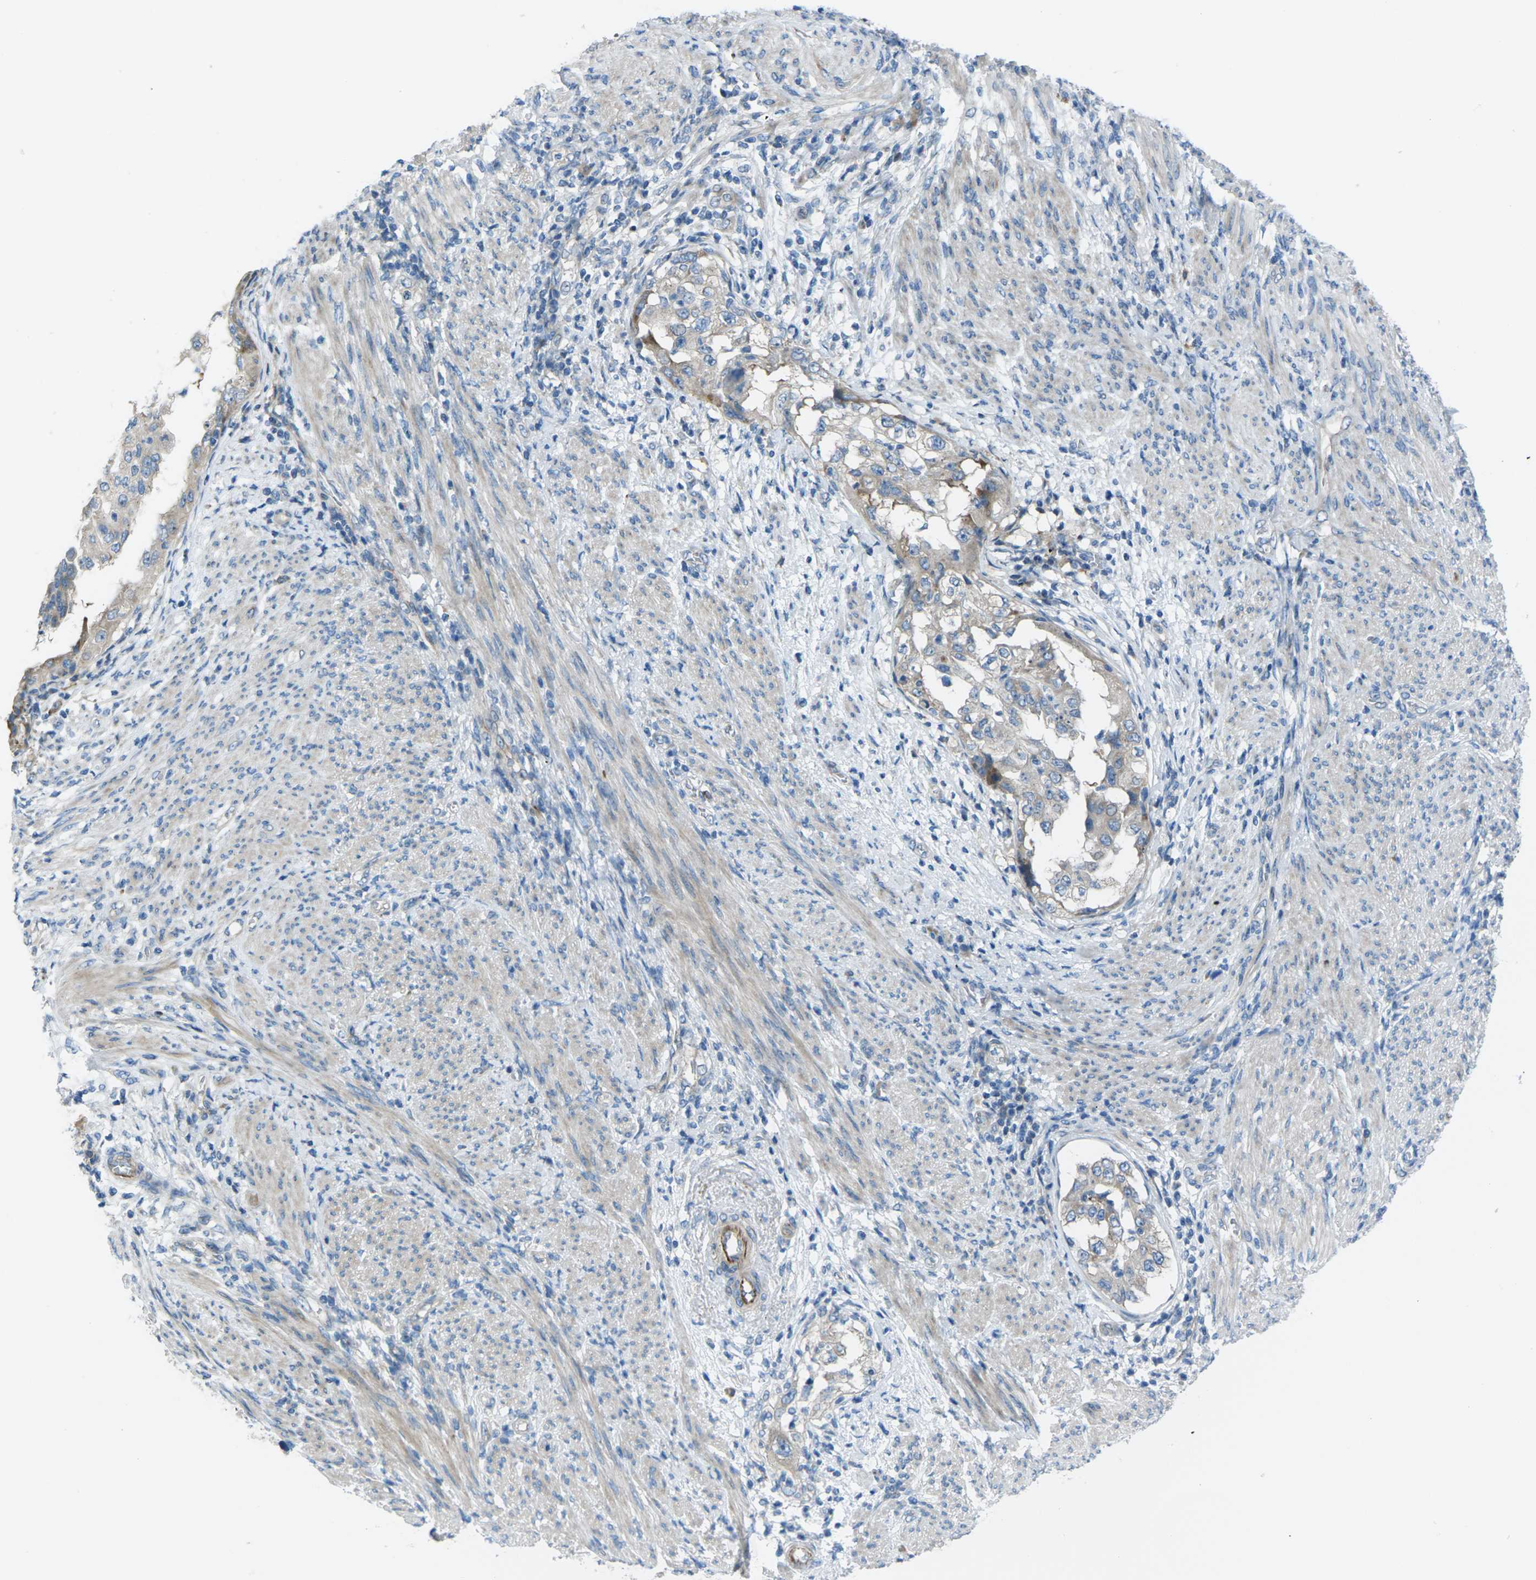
{"staining": {"intensity": "weak", "quantity": "25%-75%", "location": "cytoplasmic/membranous"}, "tissue": "endometrial cancer", "cell_type": "Tumor cells", "image_type": "cancer", "snomed": [{"axis": "morphology", "description": "Adenocarcinoma, NOS"}, {"axis": "topography", "description": "Endometrium"}], "caption": "Tumor cells display low levels of weak cytoplasmic/membranous positivity in approximately 25%-75% of cells in endometrial adenocarcinoma. Using DAB (brown) and hematoxylin (blue) stains, captured at high magnification using brightfield microscopy.", "gene": "EDNRA", "patient": {"sex": "female", "age": 85}}